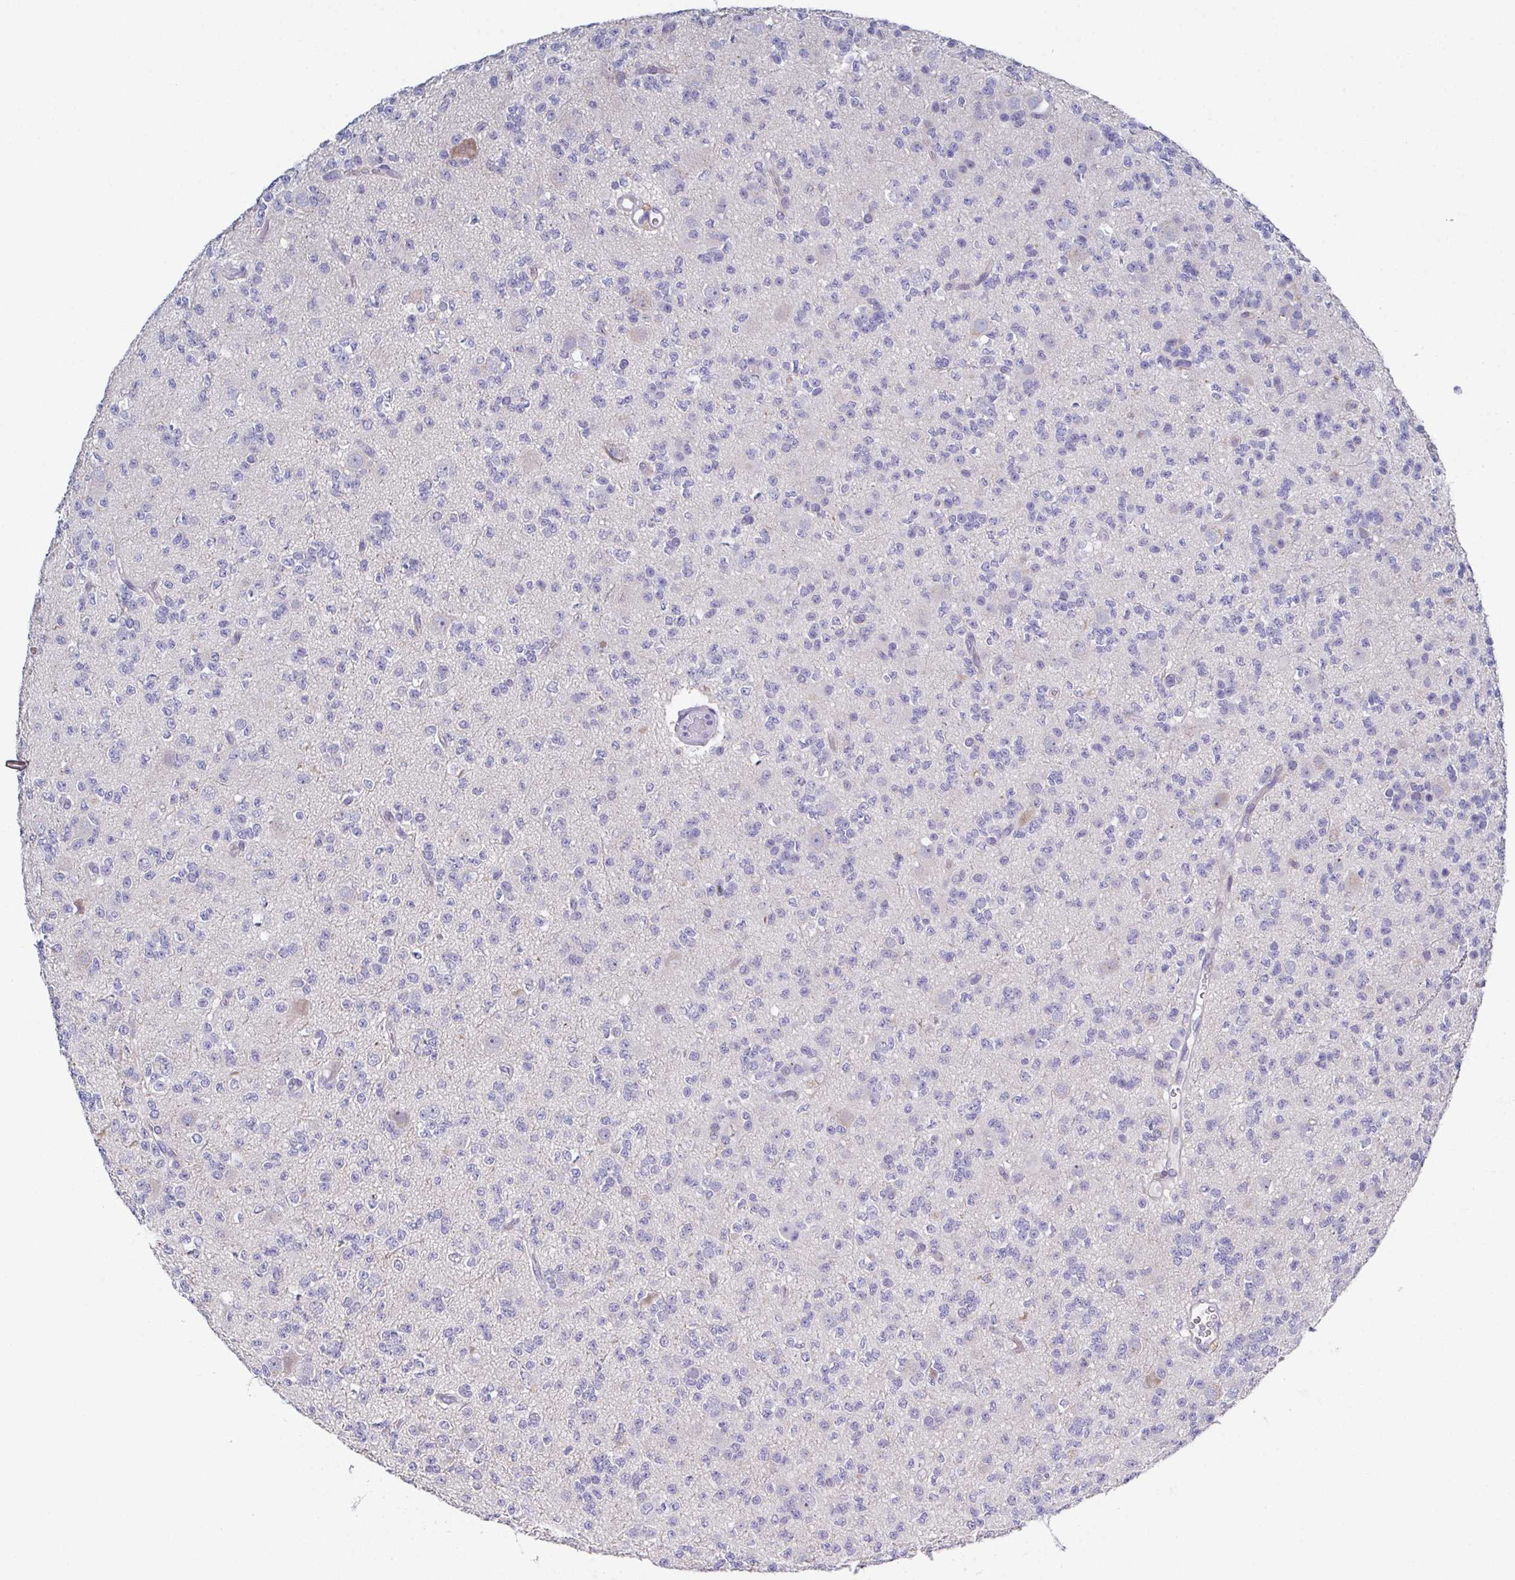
{"staining": {"intensity": "negative", "quantity": "none", "location": "none"}, "tissue": "glioma", "cell_type": "Tumor cells", "image_type": "cancer", "snomed": [{"axis": "morphology", "description": "Glioma, malignant, High grade"}, {"axis": "topography", "description": "Brain"}], "caption": "Immunohistochemical staining of human glioma exhibits no significant expression in tumor cells. The staining was performed using DAB (3,3'-diaminobenzidine) to visualize the protein expression in brown, while the nuclei were stained in blue with hematoxylin (Magnification: 20x).", "gene": "SSC4D", "patient": {"sex": "male", "age": 36}}